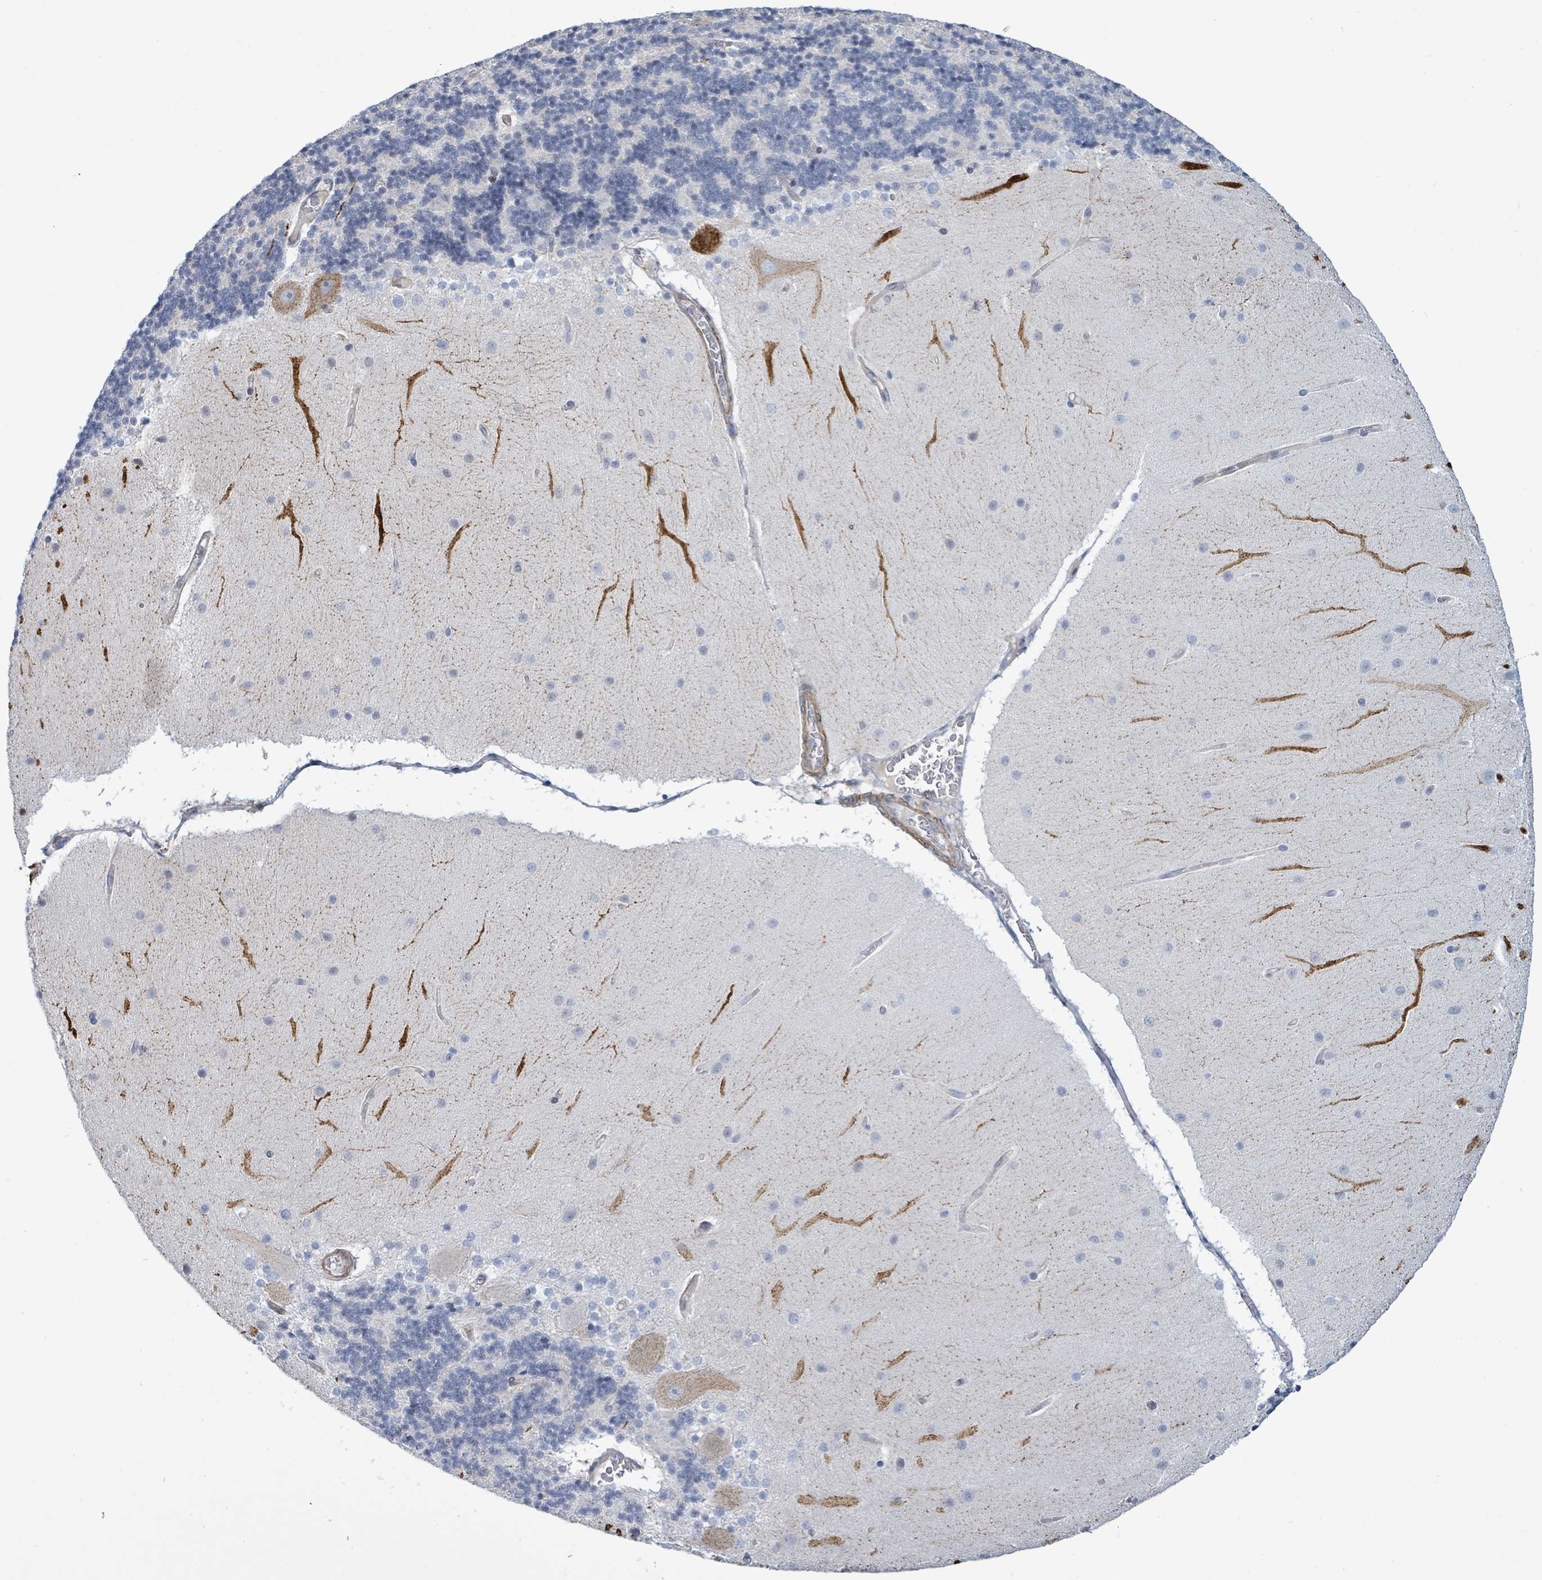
{"staining": {"intensity": "negative", "quantity": "none", "location": "none"}, "tissue": "cerebellum", "cell_type": "Cells in granular layer", "image_type": "normal", "snomed": [{"axis": "morphology", "description": "Normal tissue, NOS"}, {"axis": "topography", "description": "Cerebellum"}], "caption": "Cerebellum stained for a protein using IHC displays no staining cells in granular layer.", "gene": "DMRTC1B", "patient": {"sex": "female", "age": 54}}